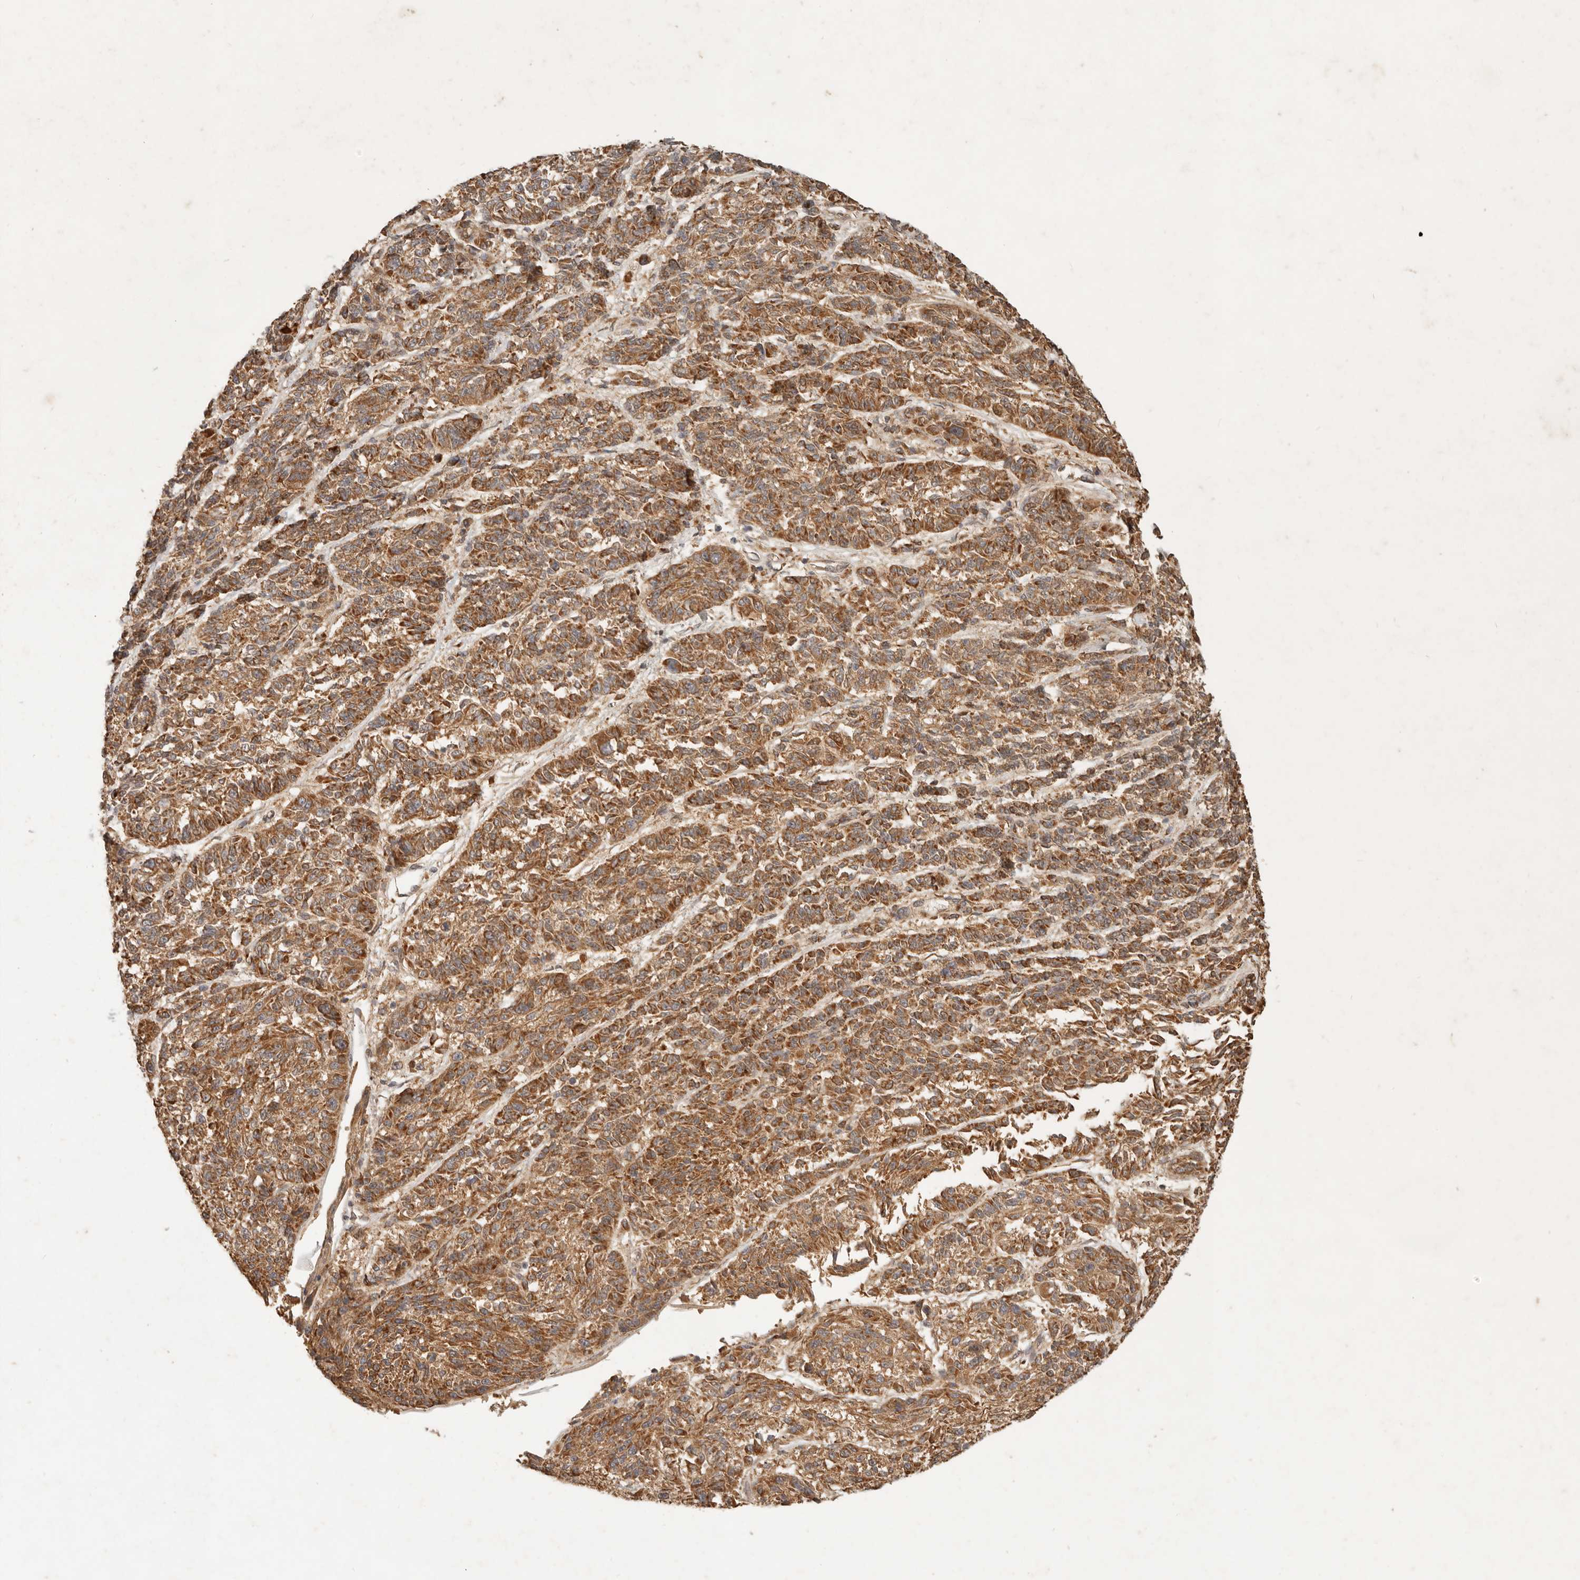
{"staining": {"intensity": "moderate", "quantity": ">75%", "location": "cytoplasmic/membranous"}, "tissue": "melanoma", "cell_type": "Tumor cells", "image_type": "cancer", "snomed": [{"axis": "morphology", "description": "Malignant melanoma, NOS"}, {"axis": "topography", "description": "Skin"}], "caption": "High-power microscopy captured an immunohistochemistry image of malignant melanoma, revealing moderate cytoplasmic/membranous expression in approximately >75% of tumor cells. The staining was performed using DAB (3,3'-diaminobenzidine) to visualize the protein expression in brown, while the nuclei were stained in blue with hematoxylin (Magnification: 20x).", "gene": "CLEC4C", "patient": {"sex": "male", "age": 53}}